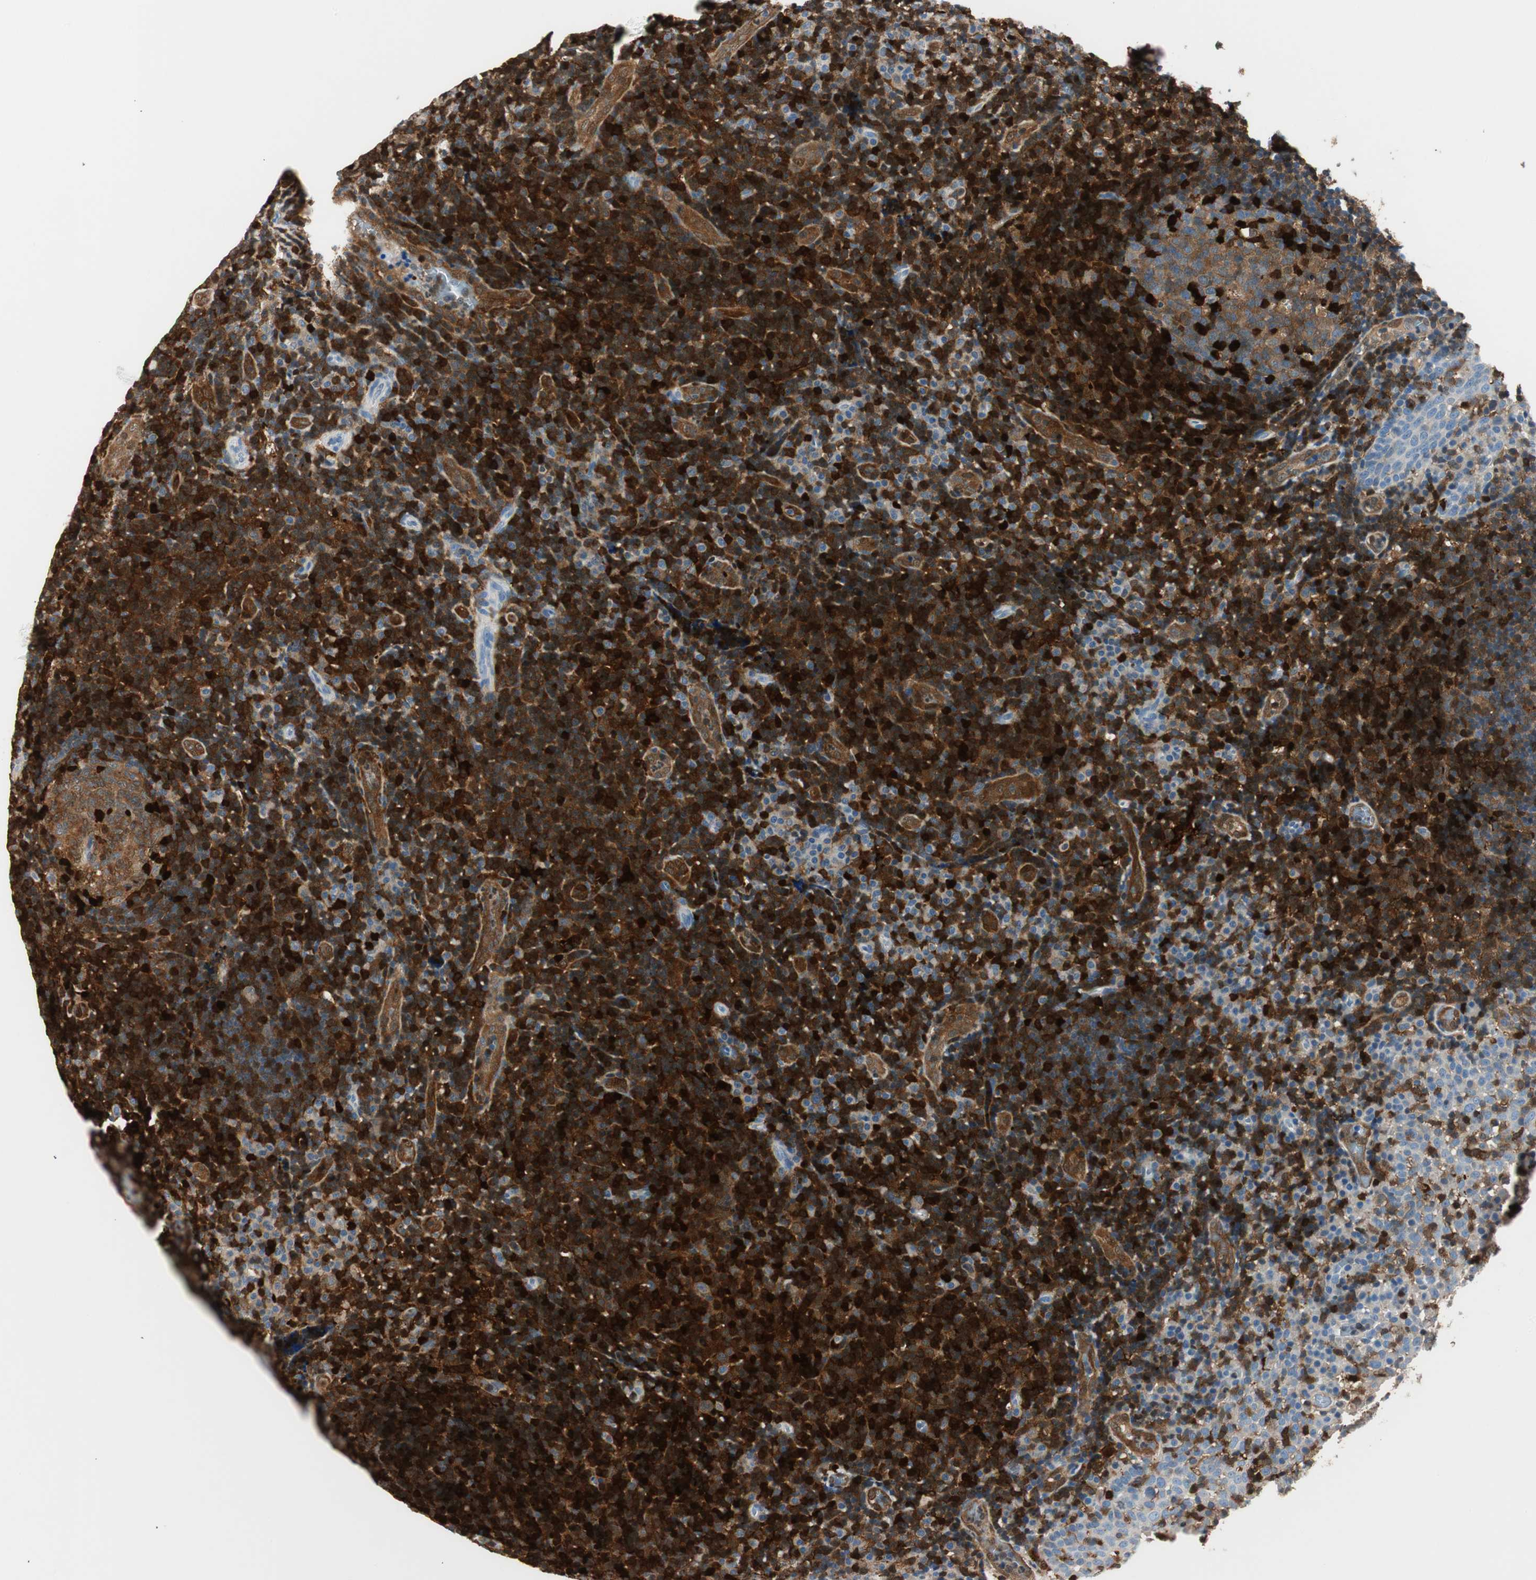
{"staining": {"intensity": "moderate", "quantity": ">75%", "location": "cytoplasmic/membranous"}, "tissue": "tonsil", "cell_type": "Germinal center cells", "image_type": "normal", "snomed": [{"axis": "morphology", "description": "Normal tissue, NOS"}, {"axis": "topography", "description": "Tonsil"}], "caption": "Human tonsil stained with a brown dye exhibits moderate cytoplasmic/membranous positive expression in approximately >75% of germinal center cells.", "gene": "COTL1", "patient": {"sex": "female", "age": 40}}